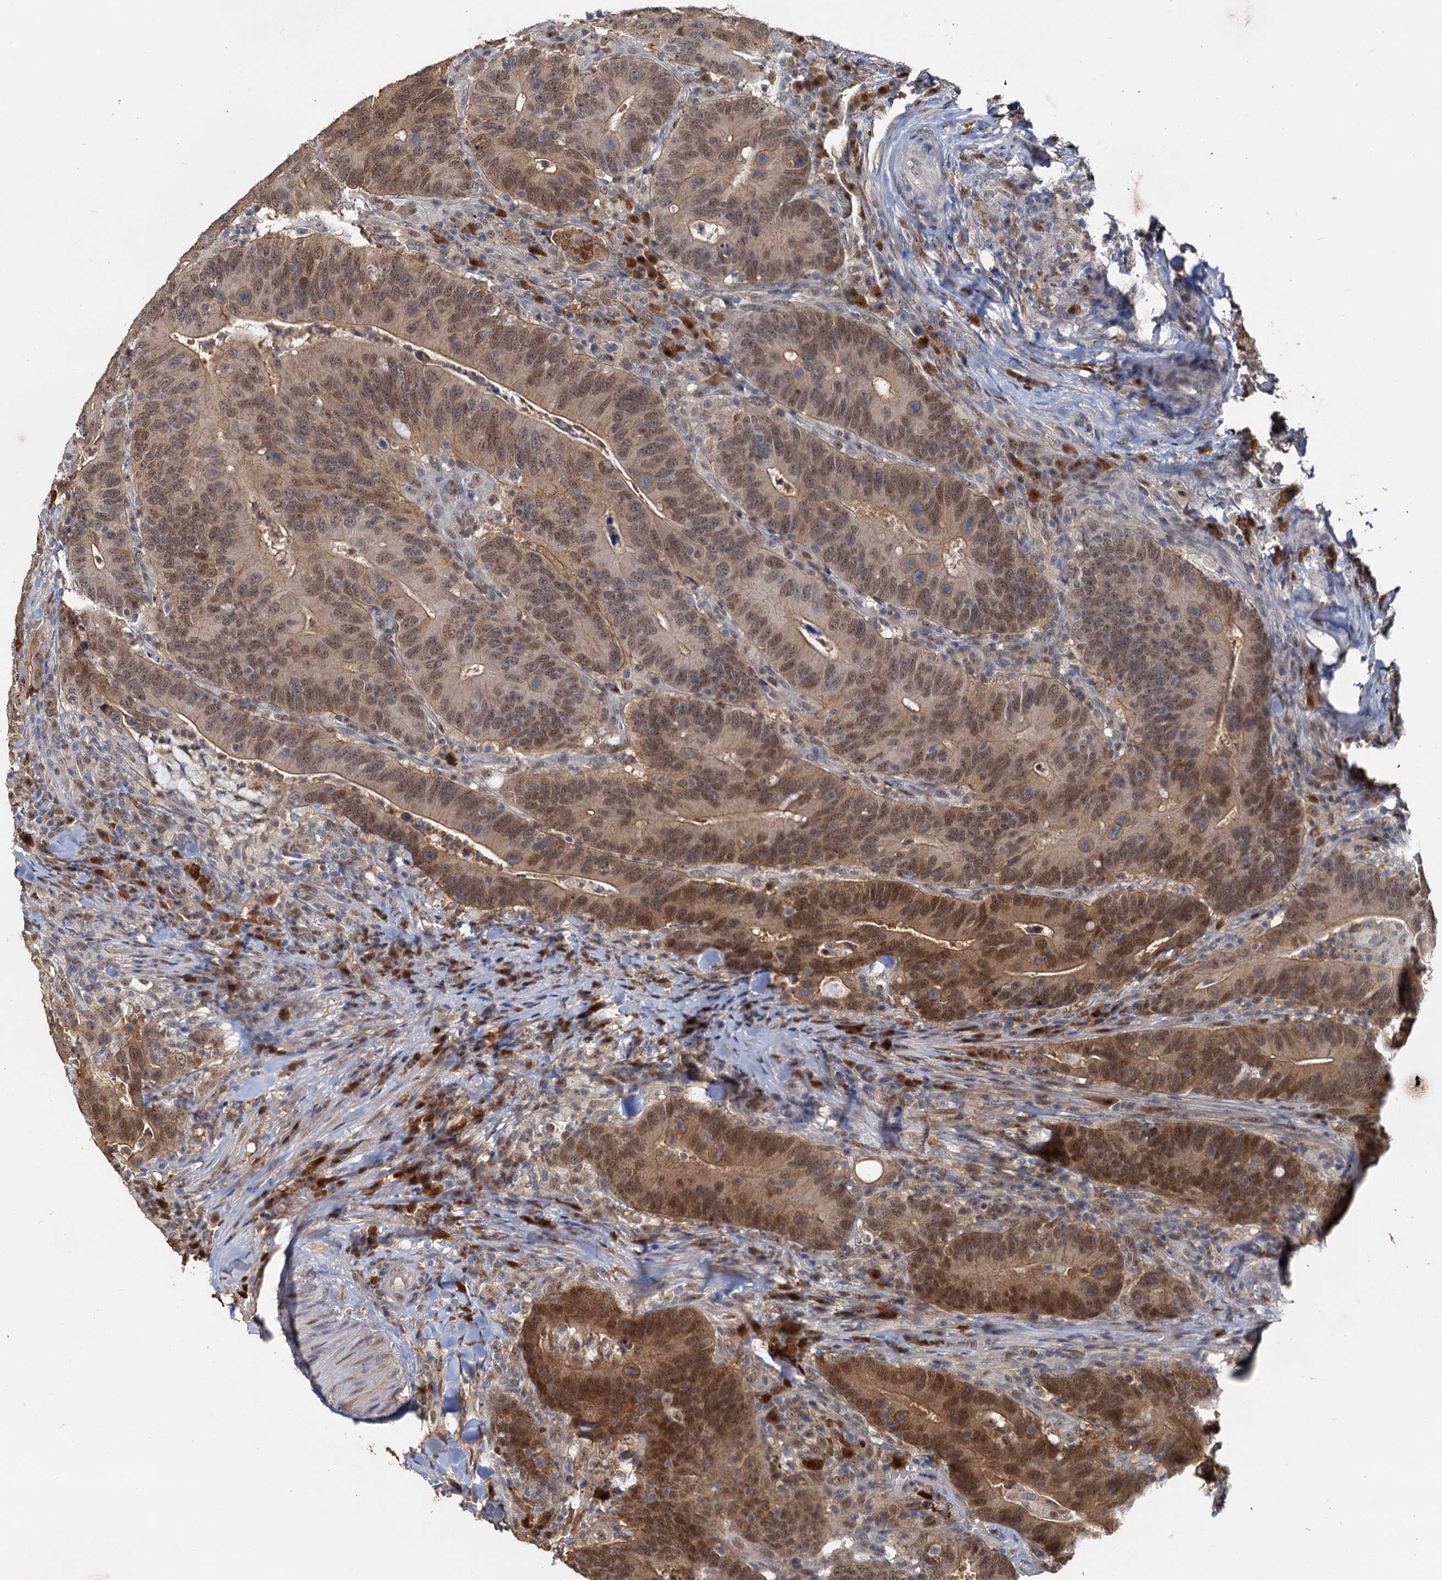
{"staining": {"intensity": "moderate", "quantity": ">75%", "location": "cytoplasmic/membranous,nuclear"}, "tissue": "colorectal cancer", "cell_type": "Tumor cells", "image_type": "cancer", "snomed": [{"axis": "morphology", "description": "Adenocarcinoma, NOS"}, {"axis": "topography", "description": "Colon"}], "caption": "Immunohistochemistry (IHC) (DAB (3,3'-diaminobenzidine)) staining of human colorectal cancer exhibits moderate cytoplasmic/membranous and nuclear protein positivity in about >75% of tumor cells.", "gene": "SPINDOC", "patient": {"sex": "female", "age": 66}}